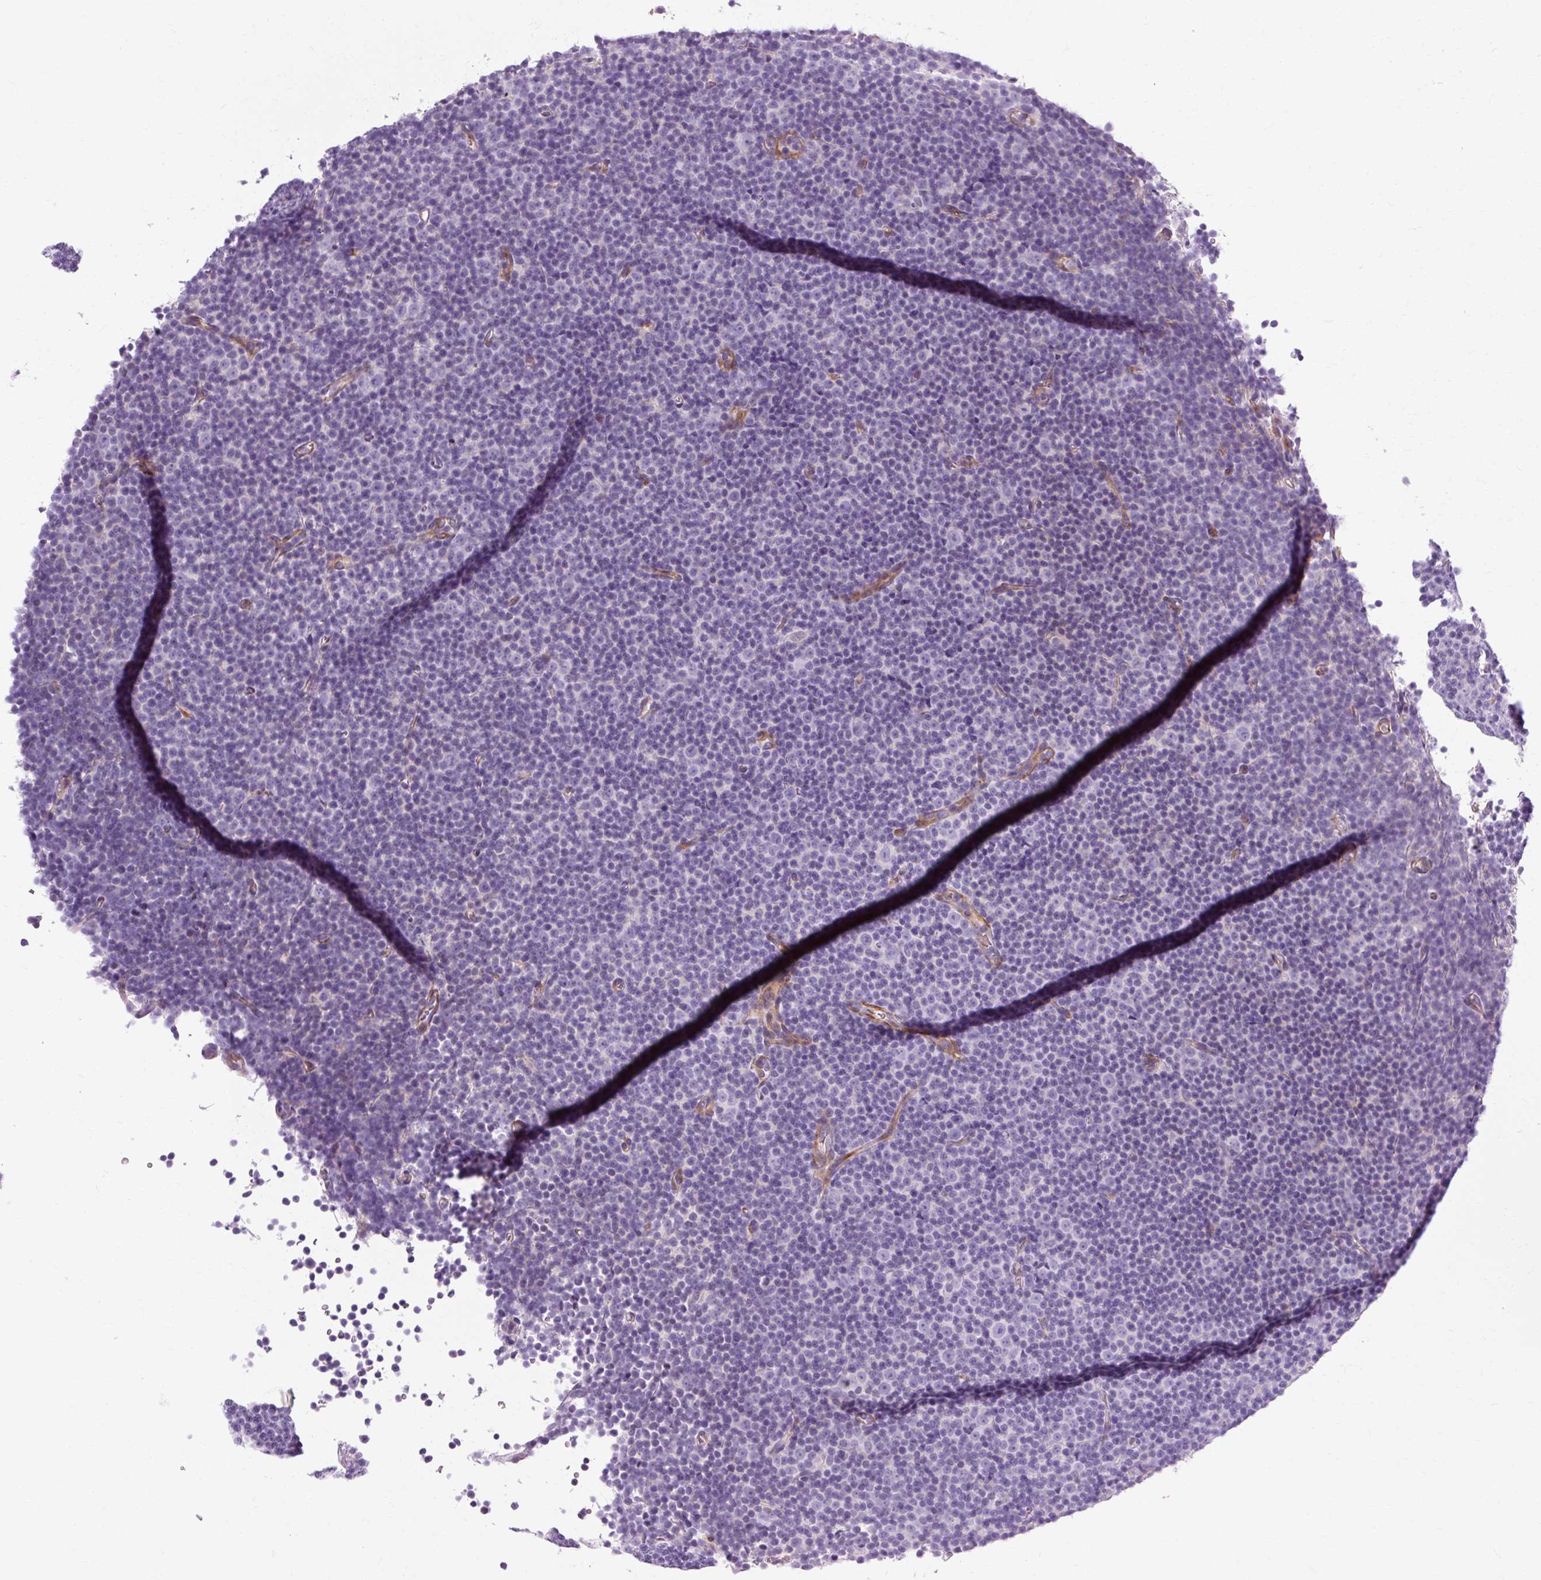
{"staining": {"intensity": "negative", "quantity": "none", "location": "none"}, "tissue": "lymphoma", "cell_type": "Tumor cells", "image_type": "cancer", "snomed": [{"axis": "morphology", "description": "Malignant lymphoma, non-Hodgkin's type, Low grade"}, {"axis": "topography", "description": "Lymph node"}], "caption": "High power microscopy histopathology image of an IHC histopathology image of lymphoma, revealing no significant positivity in tumor cells.", "gene": "OOEP", "patient": {"sex": "female", "age": 67}}